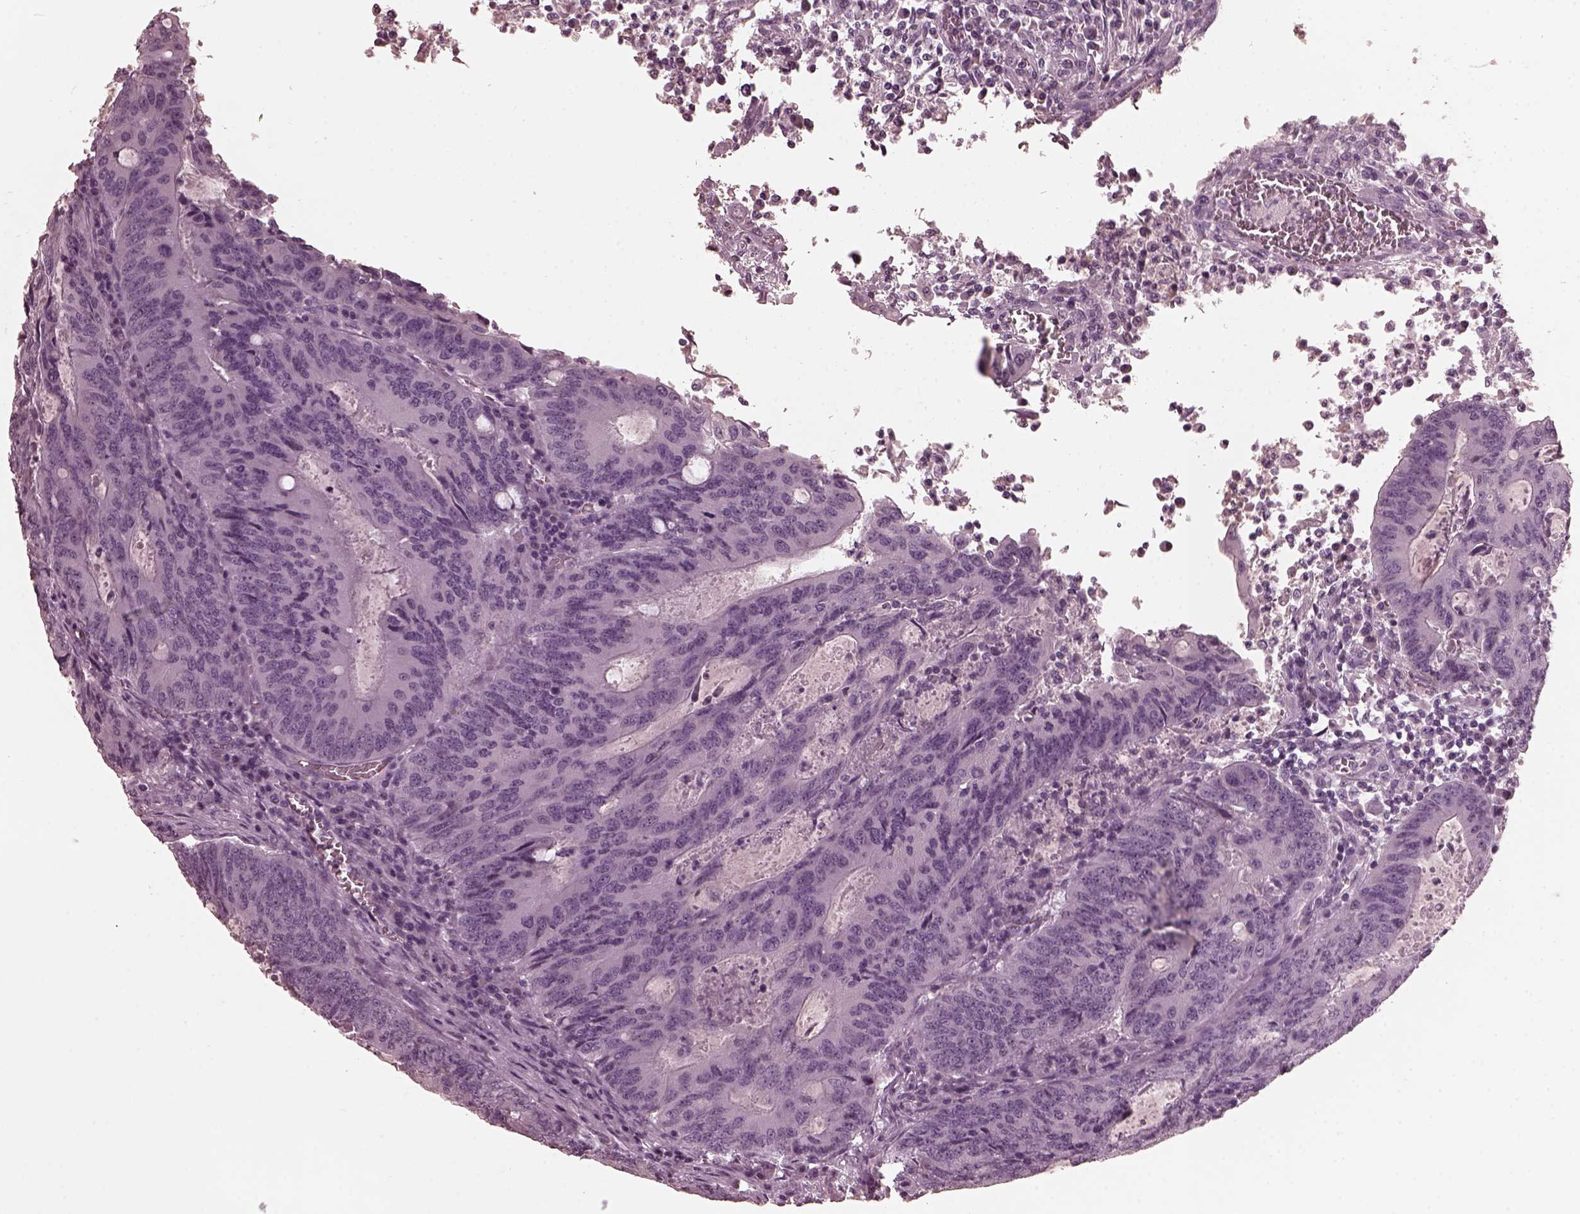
{"staining": {"intensity": "negative", "quantity": "none", "location": "none"}, "tissue": "colorectal cancer", "cell_type": "Tumor cells", "image_type": "cancer", "snomed": [{"axis": "morphology", "description": "Adenocarcinoma, NOS"}, {"axis": "topography", "description": "Colon"}], "caption": "Tumor cells show no significant protein expression in colorectal cancer.", "gene": "CGA", "patient": {"sex": "male", "age": 67}}